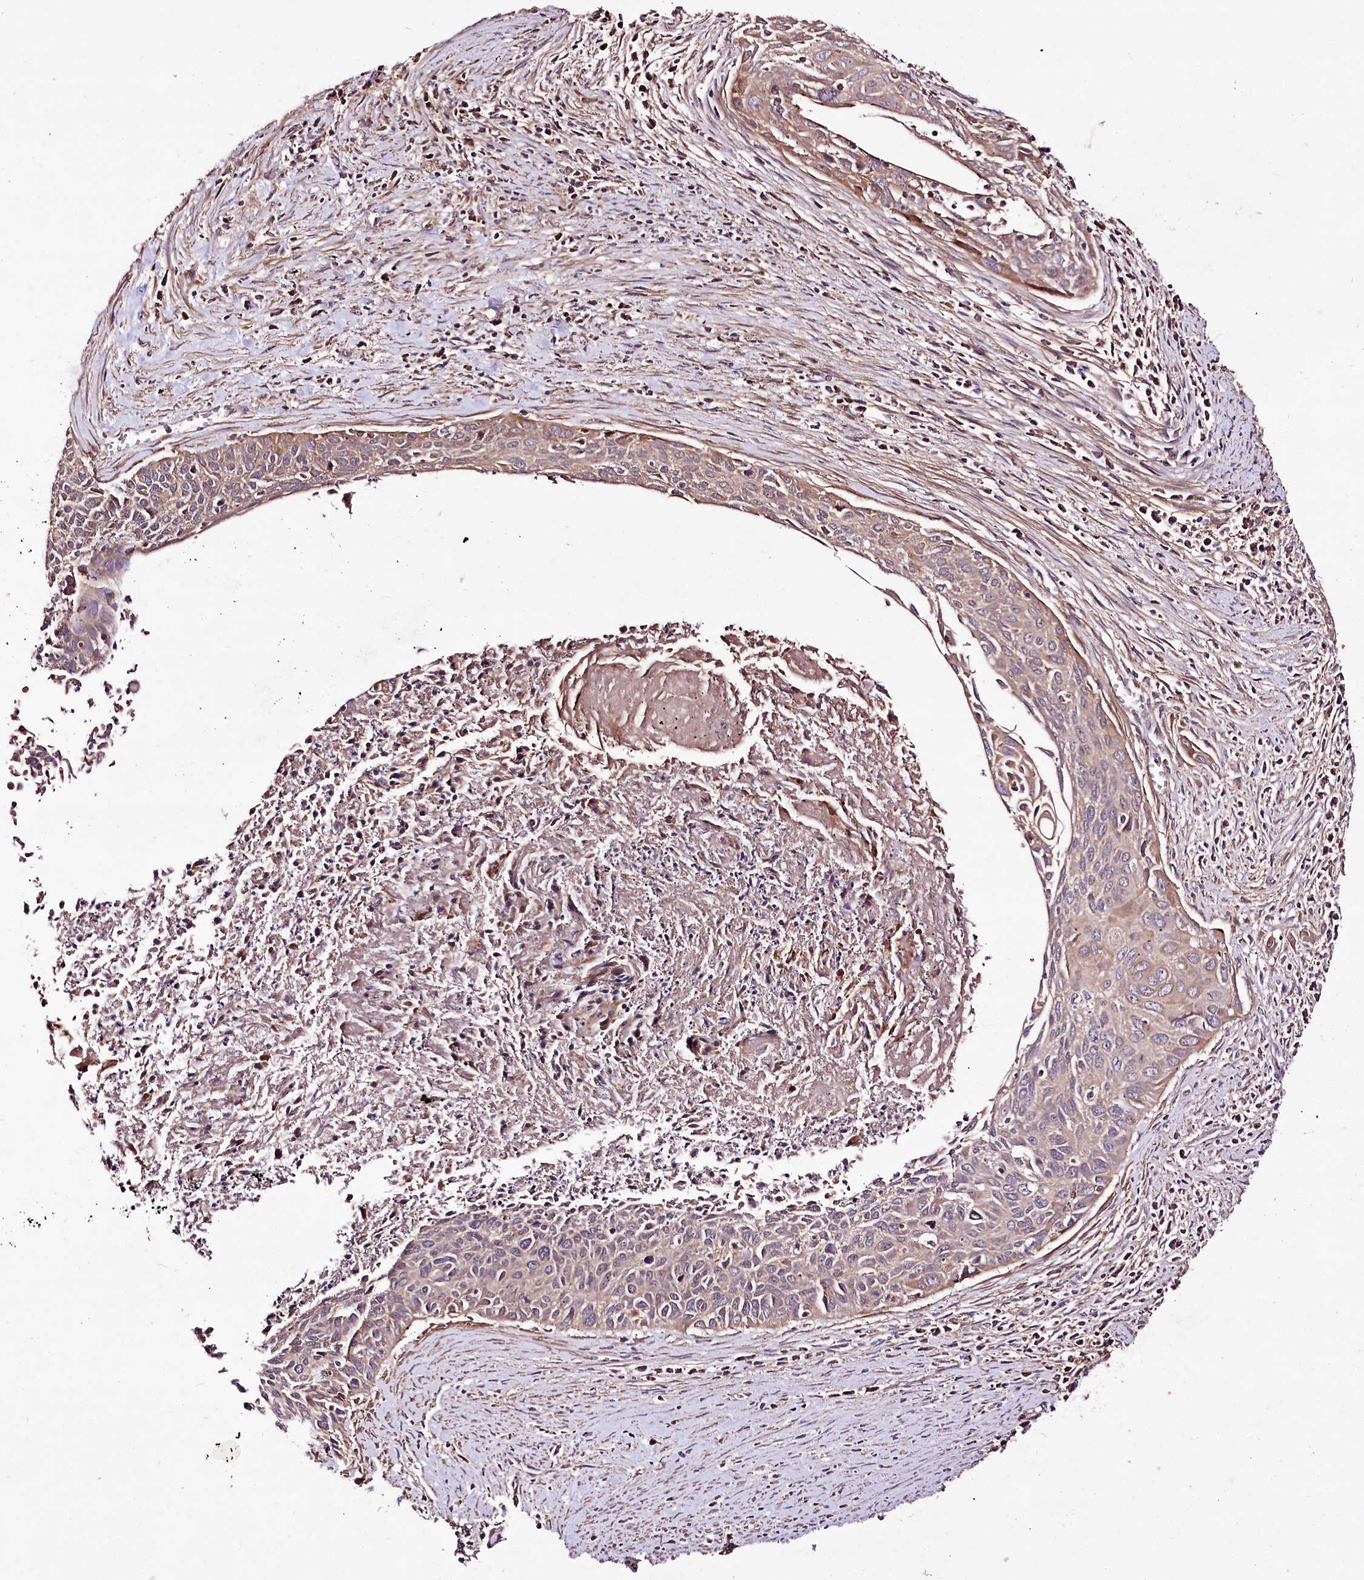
{"staining": {"intensity": "weak", "quantity": "25%-75%", "location": "cytoplasmic/membranous"}, "tissue": "cervical cancer", "cell_type": "Tumor cells", "image_type": "cancer", "snomed": [{"axis": "morphology", "description": "Squamous cell carcinoma, NOS"}, {"axis": "topography", "description": "Cervix"}], "caption": "Cervical squamous cell carcinoma tissue shows weak cytoplasmic/membranous staining in about 25%-75% of tumor cells, visualized by immunohistochemistry.", "gene": "WWC1", "patient": {"sex": "female", "age": 55}}